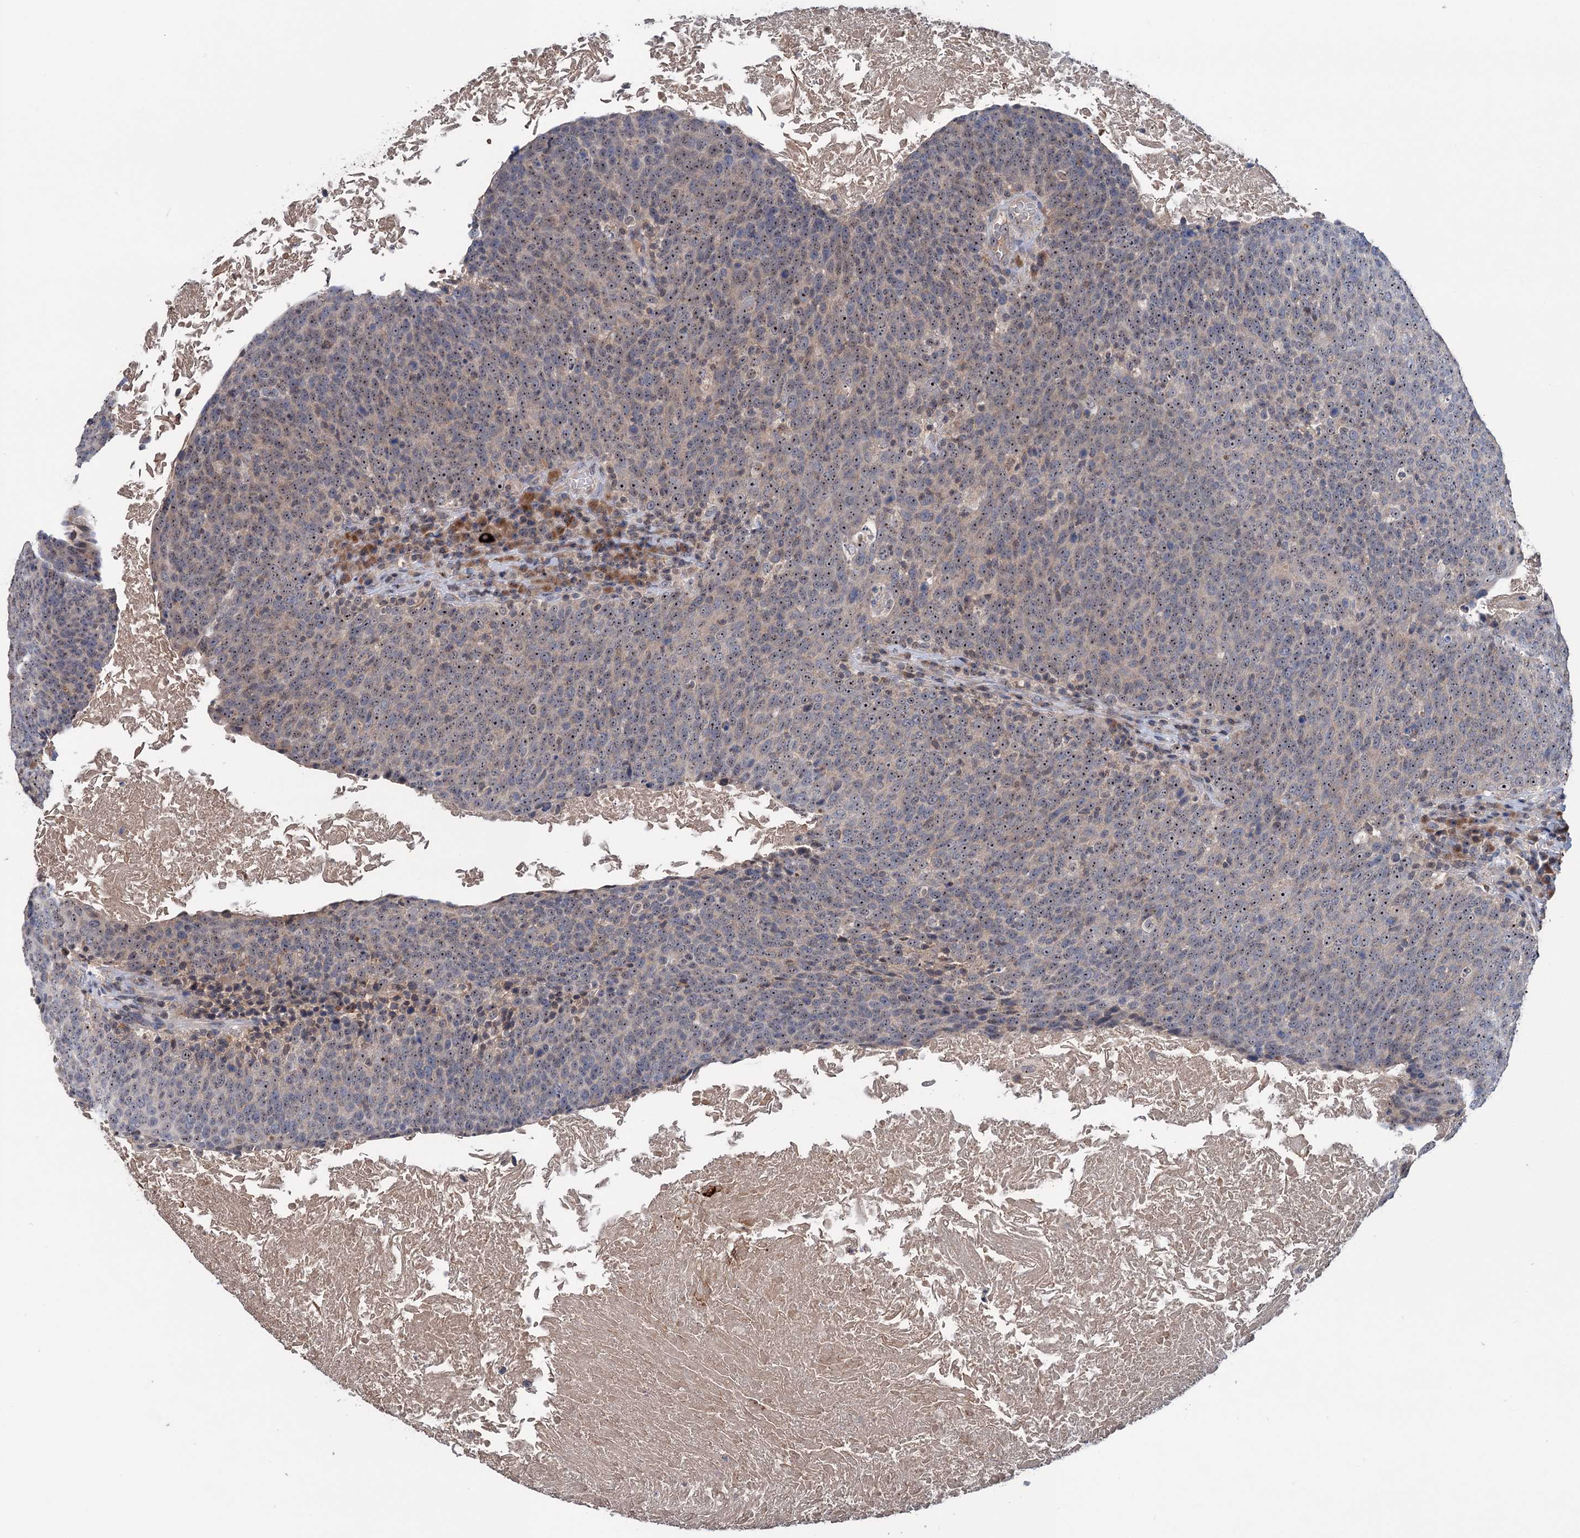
{"staining": {"intensity": "weak", "quantity": ">75%", "location": "nuclear"}, "tissue": "head and neck cancer", "cell_type": "Tumor cells", "image_type": "cancer", "snomed": [{"axis": "morphology", "description": "Squamous cell carcinoma, NOS"}, {"axis": "morphology", "description": "Squamous cell carcinoma, metastatic, NOS"}, {"axis": "topography", "description": "Lymph node"}, {"axis": "topography", "description": "Head-Neck"}], "caption": "IHC staining of metastatic squamous cell carcinoma (head and neck), which shows low levels of weak nuclear positivity in about >75% of tumor cells indicating weak nuclear protein positivity. The staining was performed using DAB (3,3'-diaminobenzidine) (brown) for protein detection and nuclei were counterstained in hematoxylin (blue).", "gene": "HTR3B", "patient": {"sex": "male", "age": 62}}